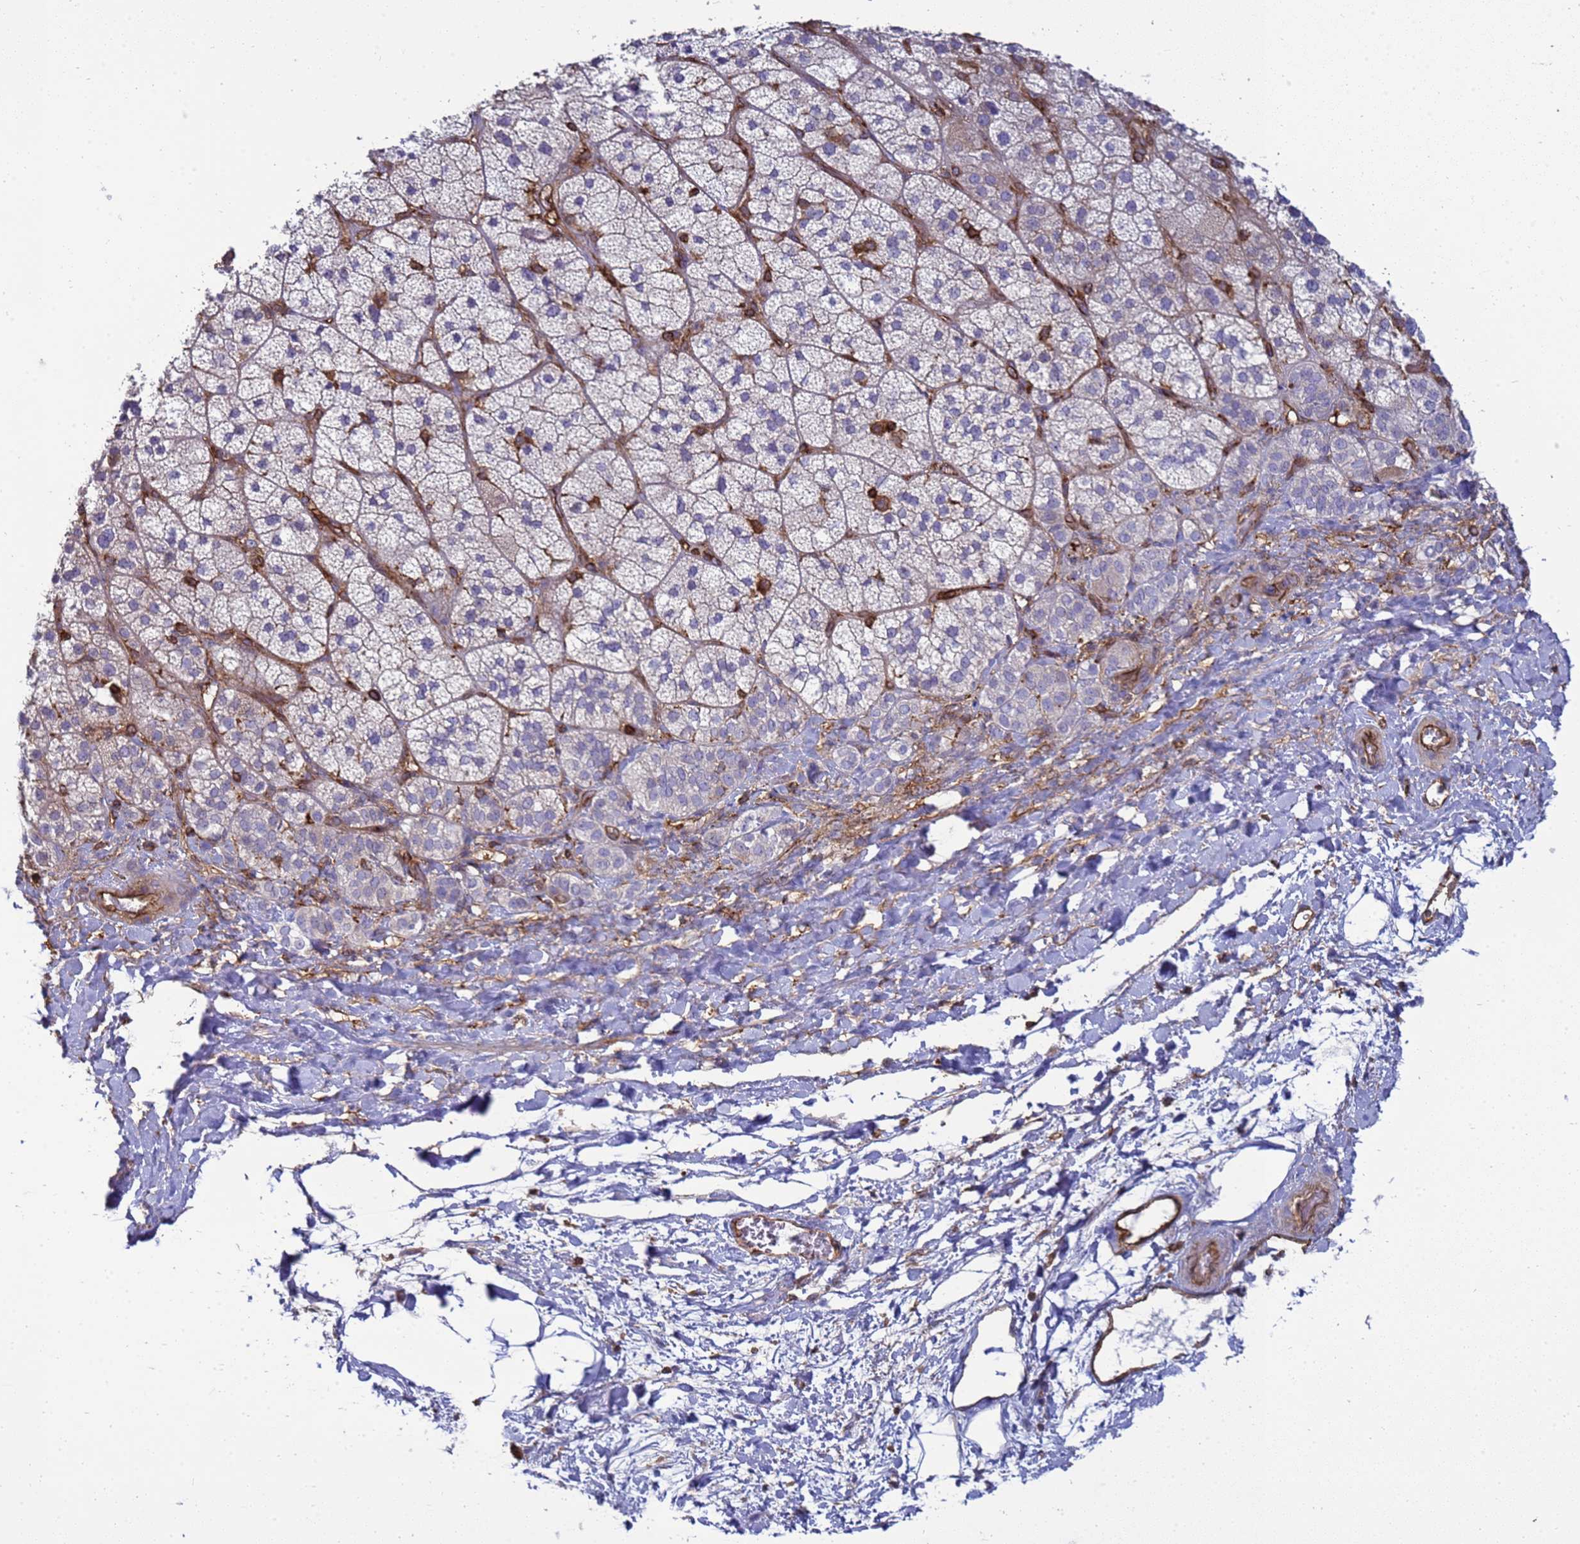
{"staining": {"intensity": "weak", "quantity": "25%-75%", "location": "cytoplasmic/membranous"}, "tissue": "adrenal gland", "cell_type": "Glandular cells", "image_type": "normal", "snomed": [{"axis": "morphology", "description": "Normal tissue, NOS"}, {"axis": "topography", "description": "Adrenal gland"}], "caption": "An IHC photomicrograph of unremarkable tissue is shown. Protein staining in brown shows weak cytoplasmic/membranous positivity in adrenal gland within glandular cells. Using DAB (3,3'-diaminobenzidine) (brown) and hematoxylin (blue) stains, captured at high magnification using brightfield microscopy.", "gene": "ZBTB8OS", "patient": {"sex": "male", "age": 57}}